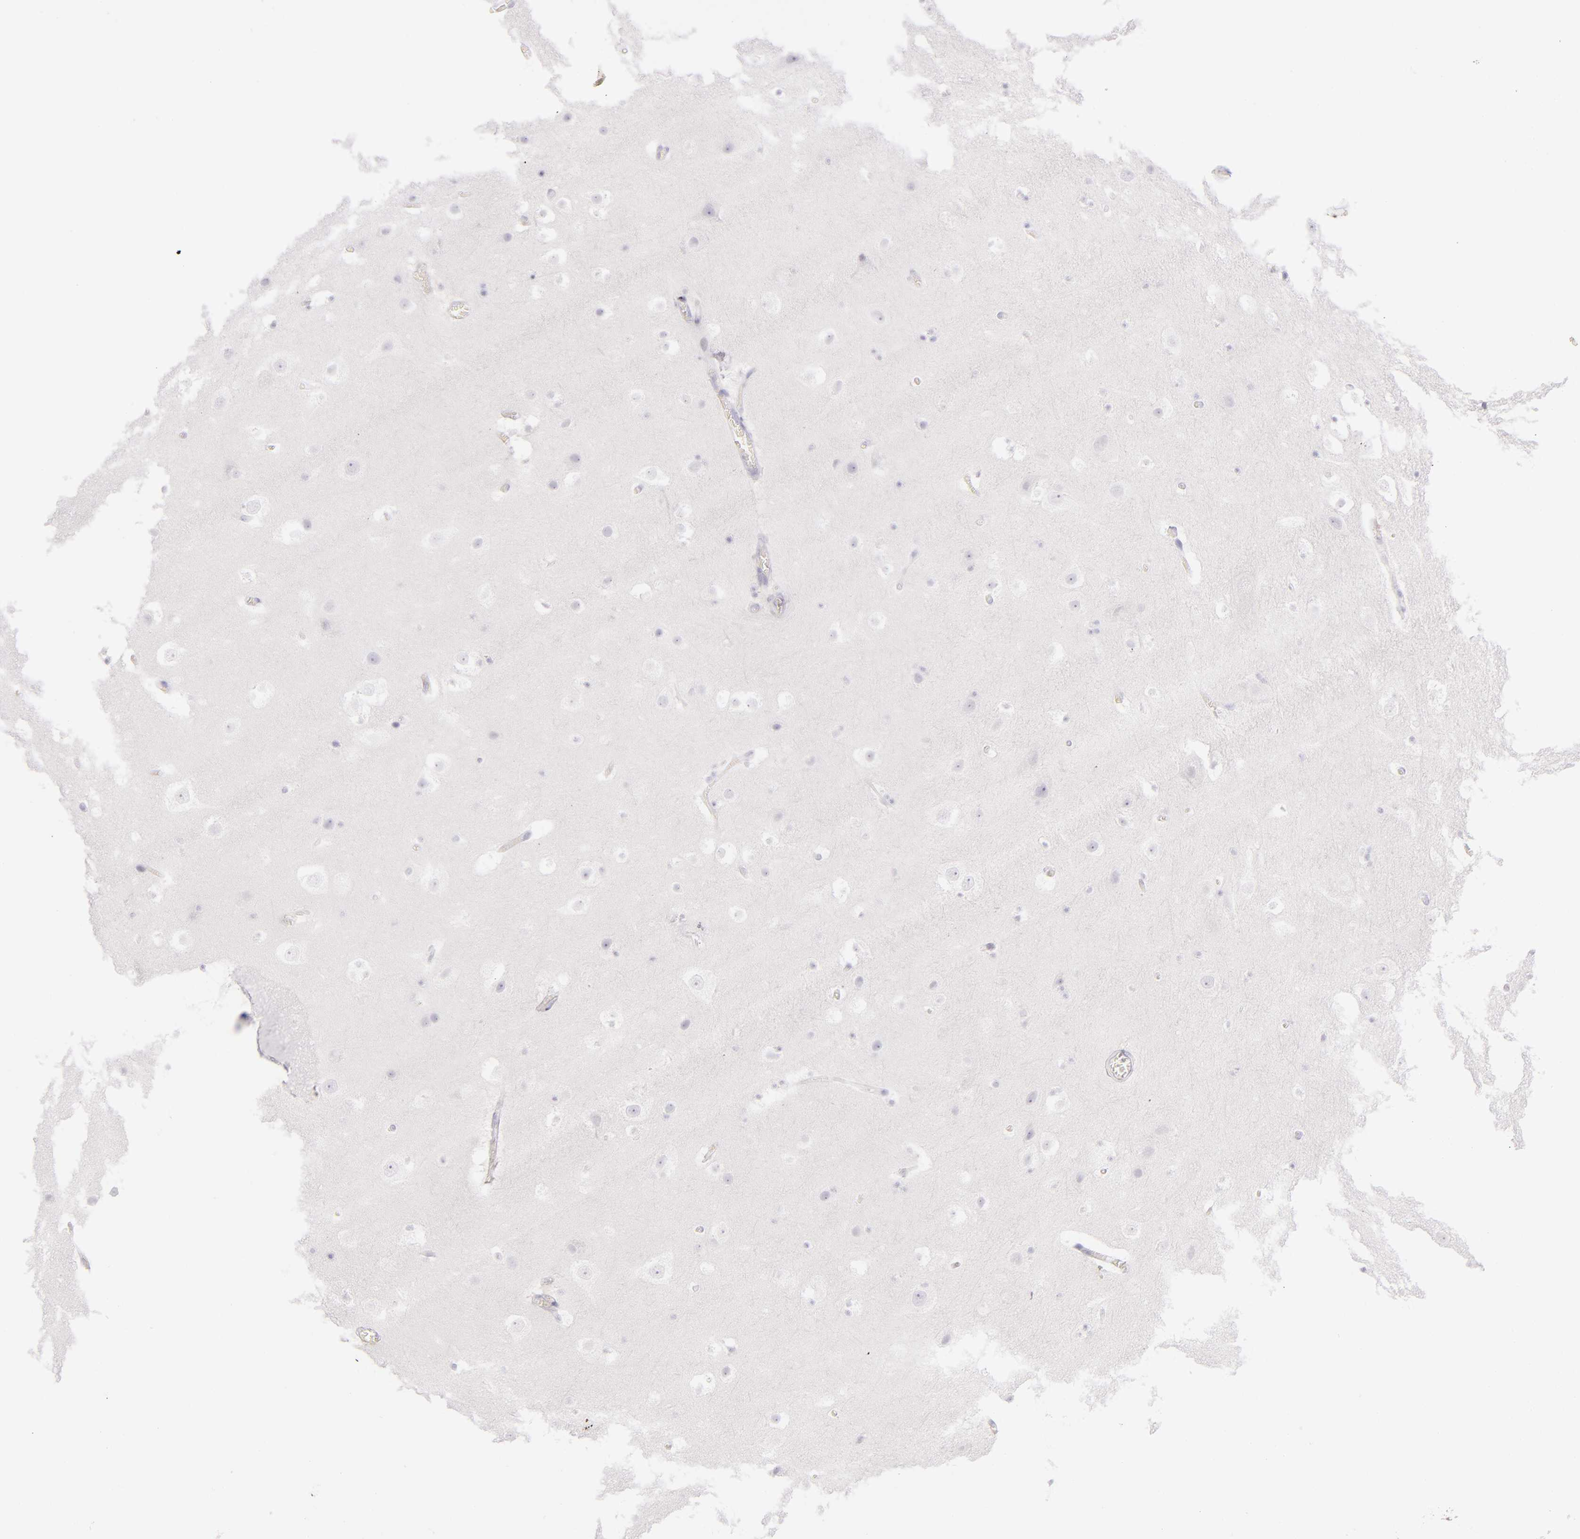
{"staining": {"intensity": "negative", "quantity": "none", "location": "none"}, "tissue": "hippocampus", "cell_type": "Glial cells", "image_type": "normal", "snomed": [{"axis": "morphology", "description": "Normal tissue, NOS"}, {"axis": "topography", "description": "Hippocampus"}], "caption": "Immunohistochemistry photomicrograph of normal hippocampus: hippocampus stained with DAB shows no significant protein expression in glial cells.", "gene": "CD40", "patient": {"sex": "male", "age": 45}}